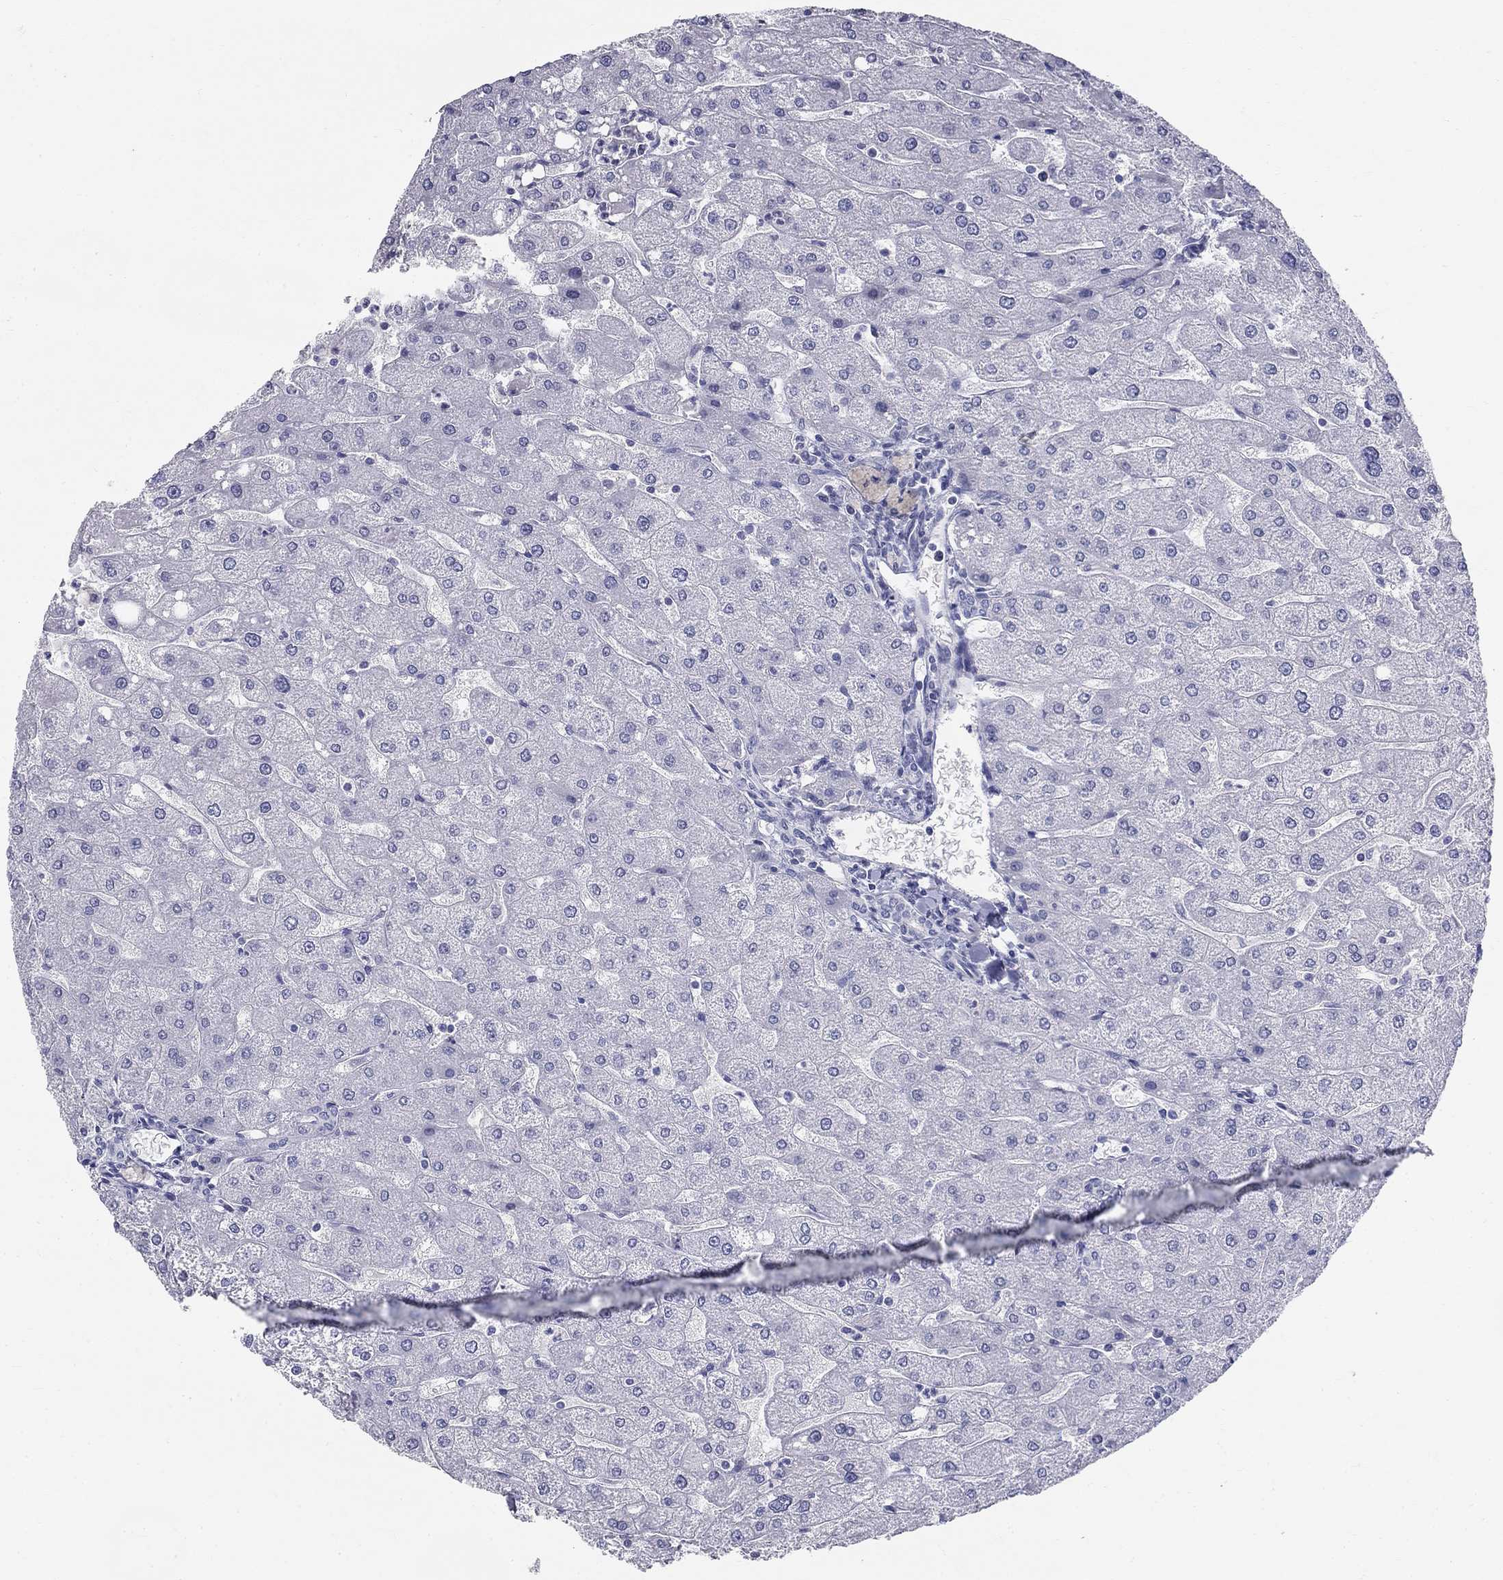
{"staining": {"intensity": "negative", "quantity": "none", "location": "none"}, "tissue": "liver", "cell_type": "Cholangiocytes", "image_type": "normal", "snomed": [{"axis": "morphology", "description": "Normal tissue, NOS"}, {"axis": "topography", "description": "Liver"}], "caption": "The image reveals no staining of cholangiocytes in normal liver. Brightfield microscopy of IHC stained with DAB (3,3'-diaminobenzidine) (brown) and hematoxylin (blue), captured at high magnification.", "gene": "ENSG00000290147", "patient": {"sex": "male", "age": 67}}